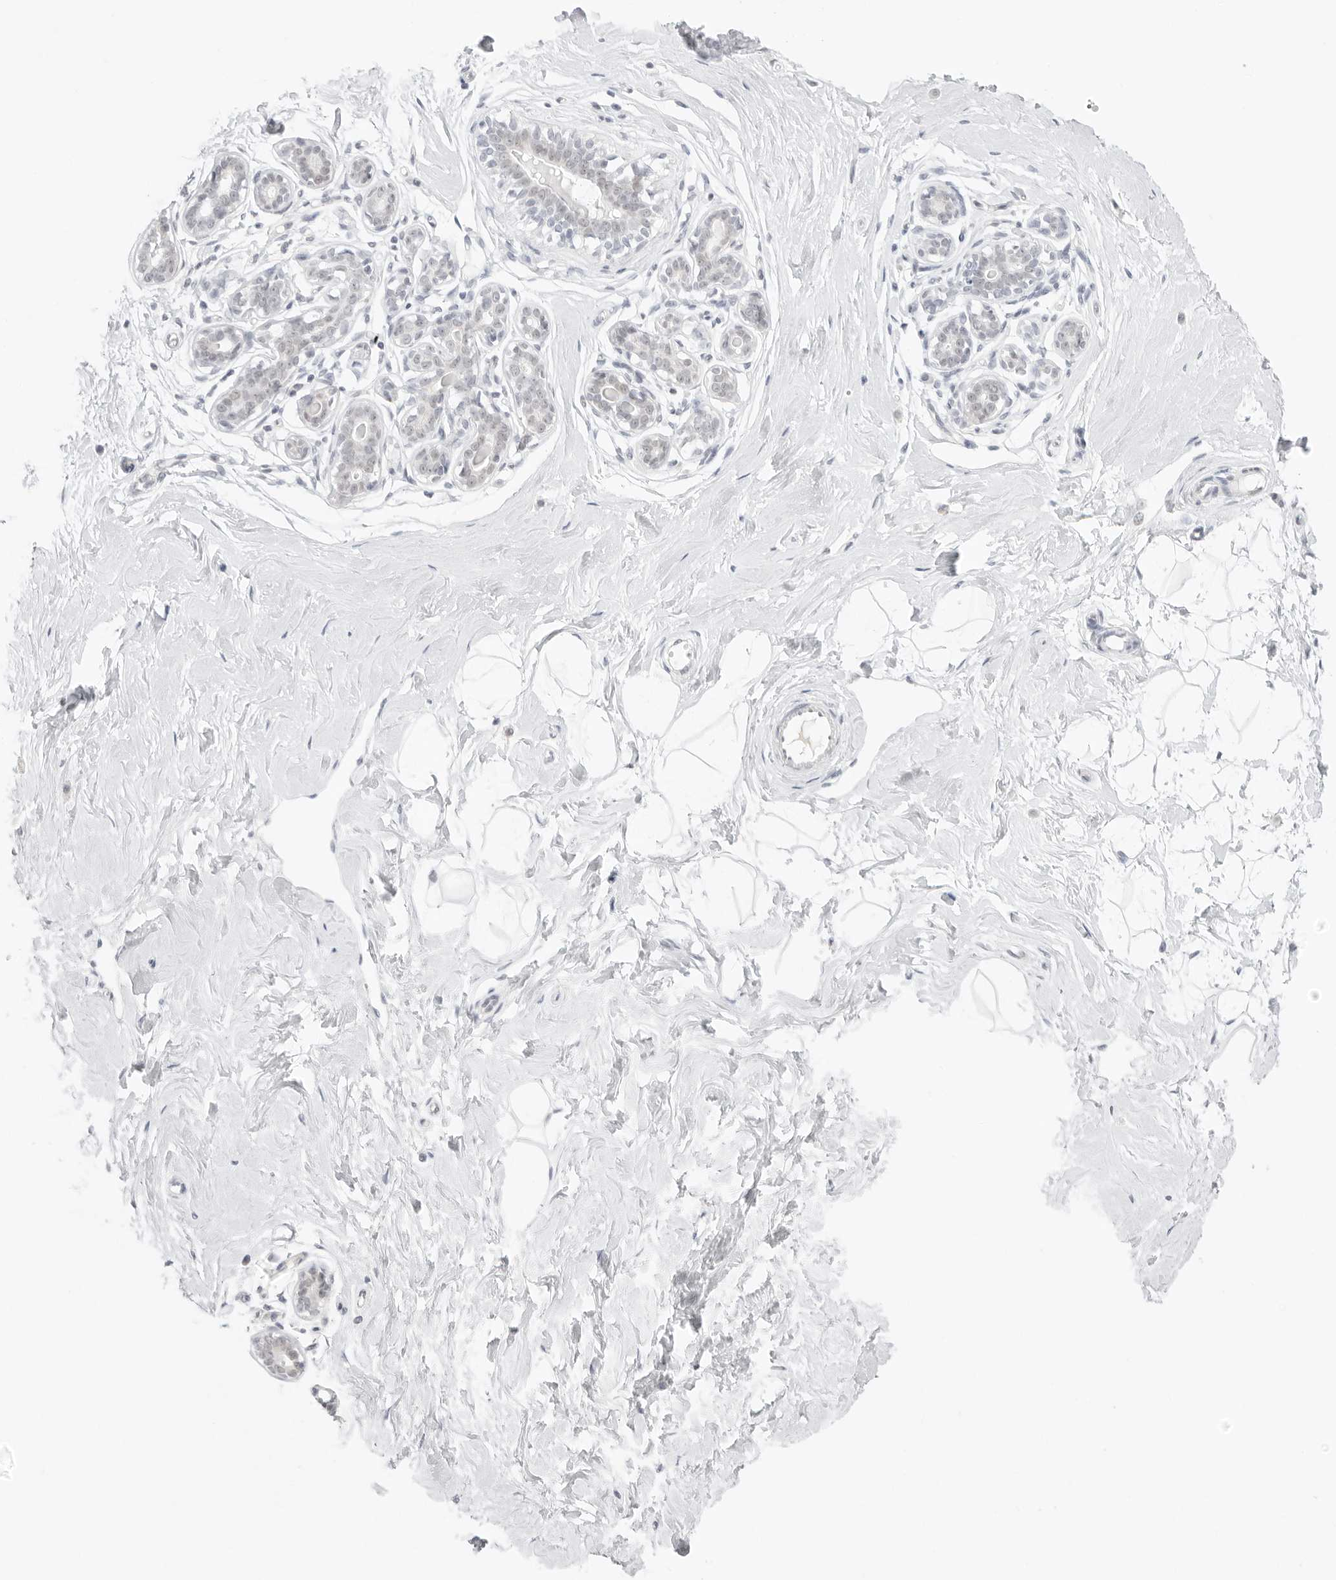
{"staining": {"intensity": "negative", "quantity": "none", "location": "none"}, "tissue": "breast", "cell_type": "Adipocytes", "image_type": "normal", "snomed": [{"axis": "morphology", "description": "Normal tissue, NOS"}, {"axis": "morphology", "description": "Adenoma, NOS"}, {"axis": "topography", "description": "Breast"}], "caption": "Photomicrograph shows no protein expression in adipocytes of benign breast.", "gene": "MED18", "patient": {"sex": "female", "age": 23}}